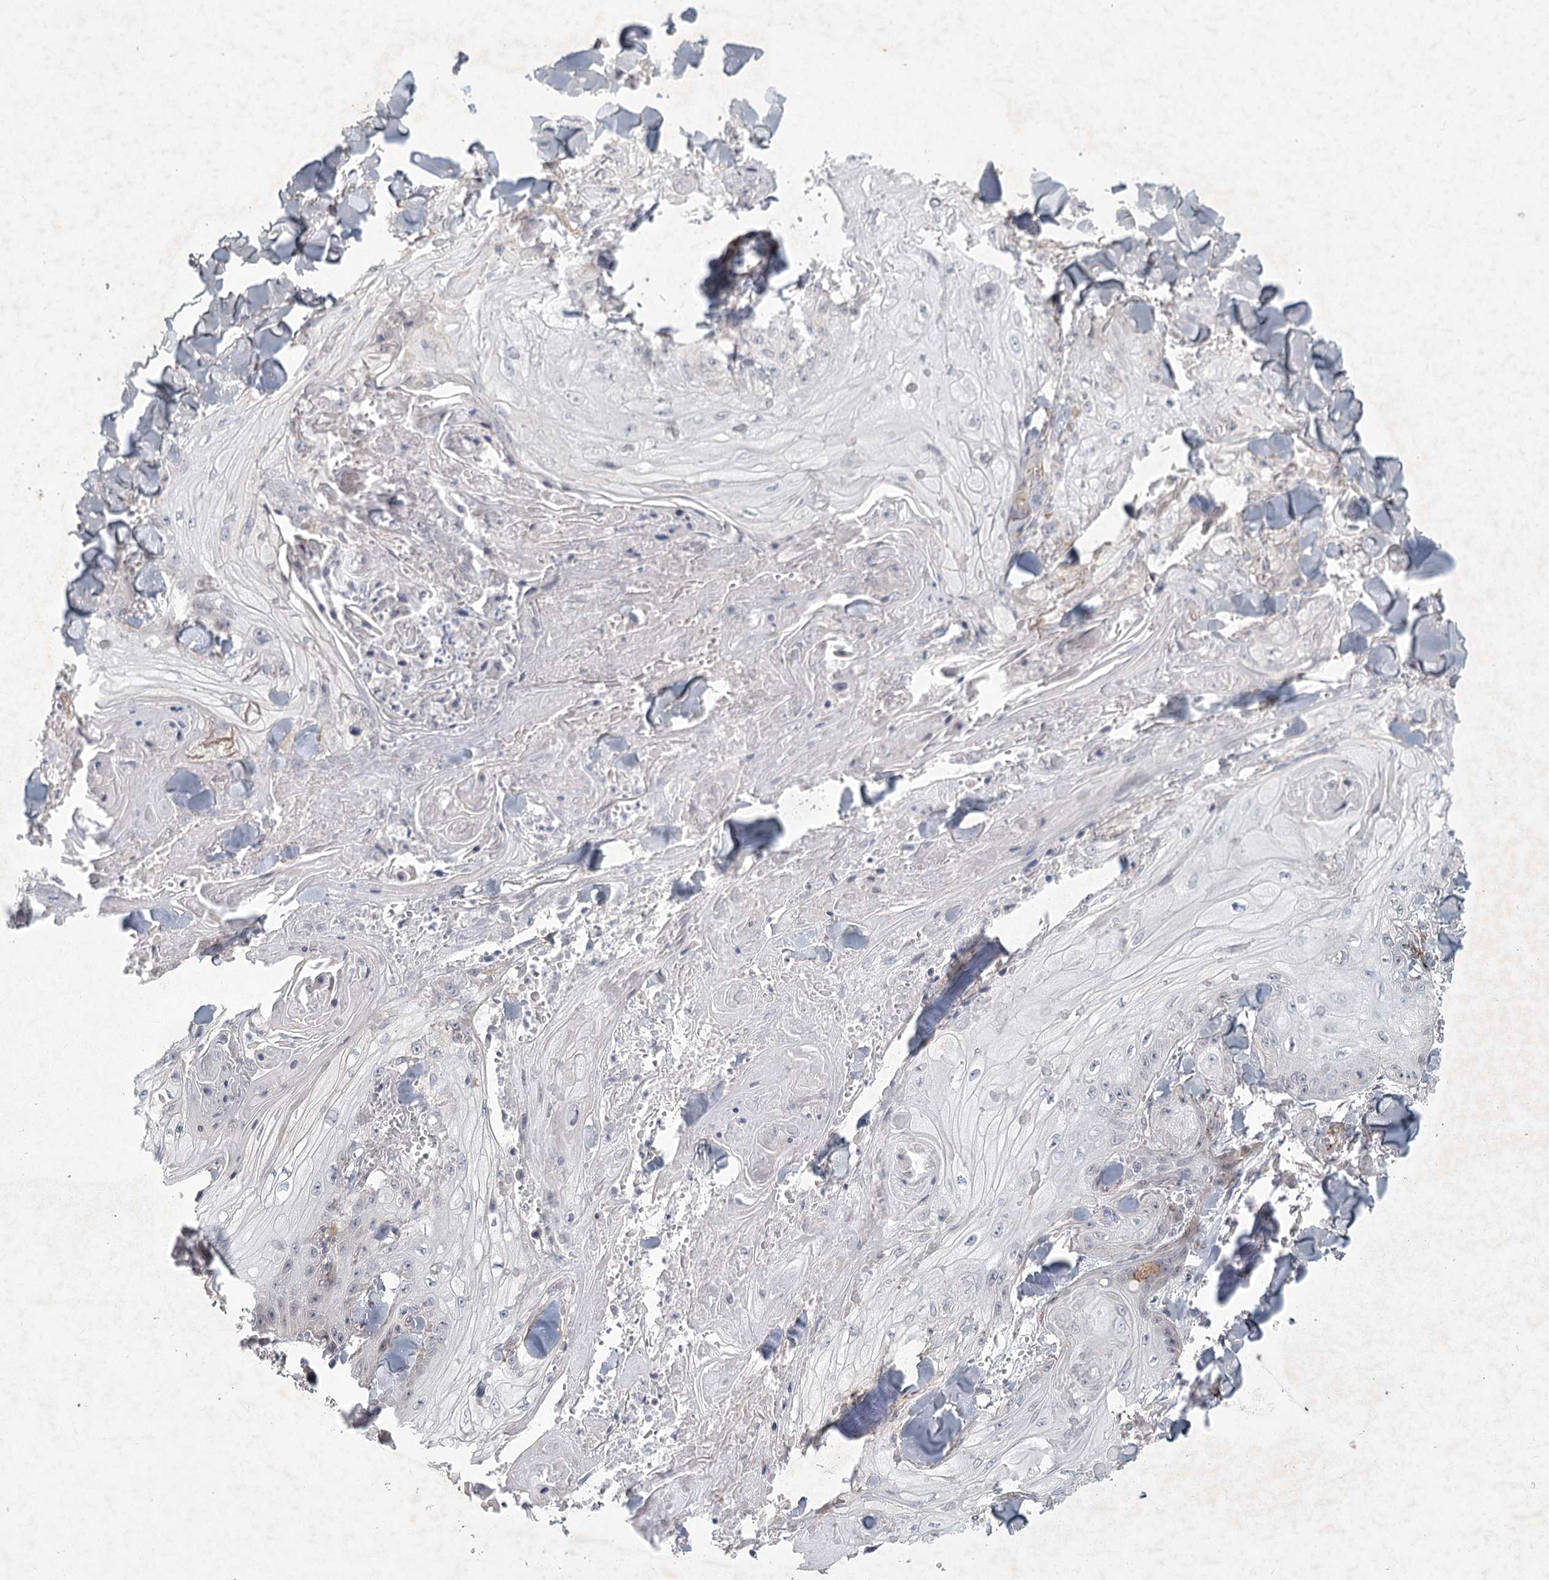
{"staining": {"intensity": "negative", "quantity": "none", "location": "none"}, "tissue": "skin cancer", "cell_type": "Tumor cells", "image_type": "cancer", "snomed": [{"axis": "morphology", "description": "Squamous cell carcinoma, NOS"}, {"axis": "topography", "description": "Skin"}], "caption": "This is a image of immunohistochemistry staining of squamous cell carcinoma (skin), which shows no expression in tumor cells. (DAB (3,3'-diaminobenzidine) IHC, high magnification).", "gene": "MEPE", "patient": {"sex": "male", "age": 74}}